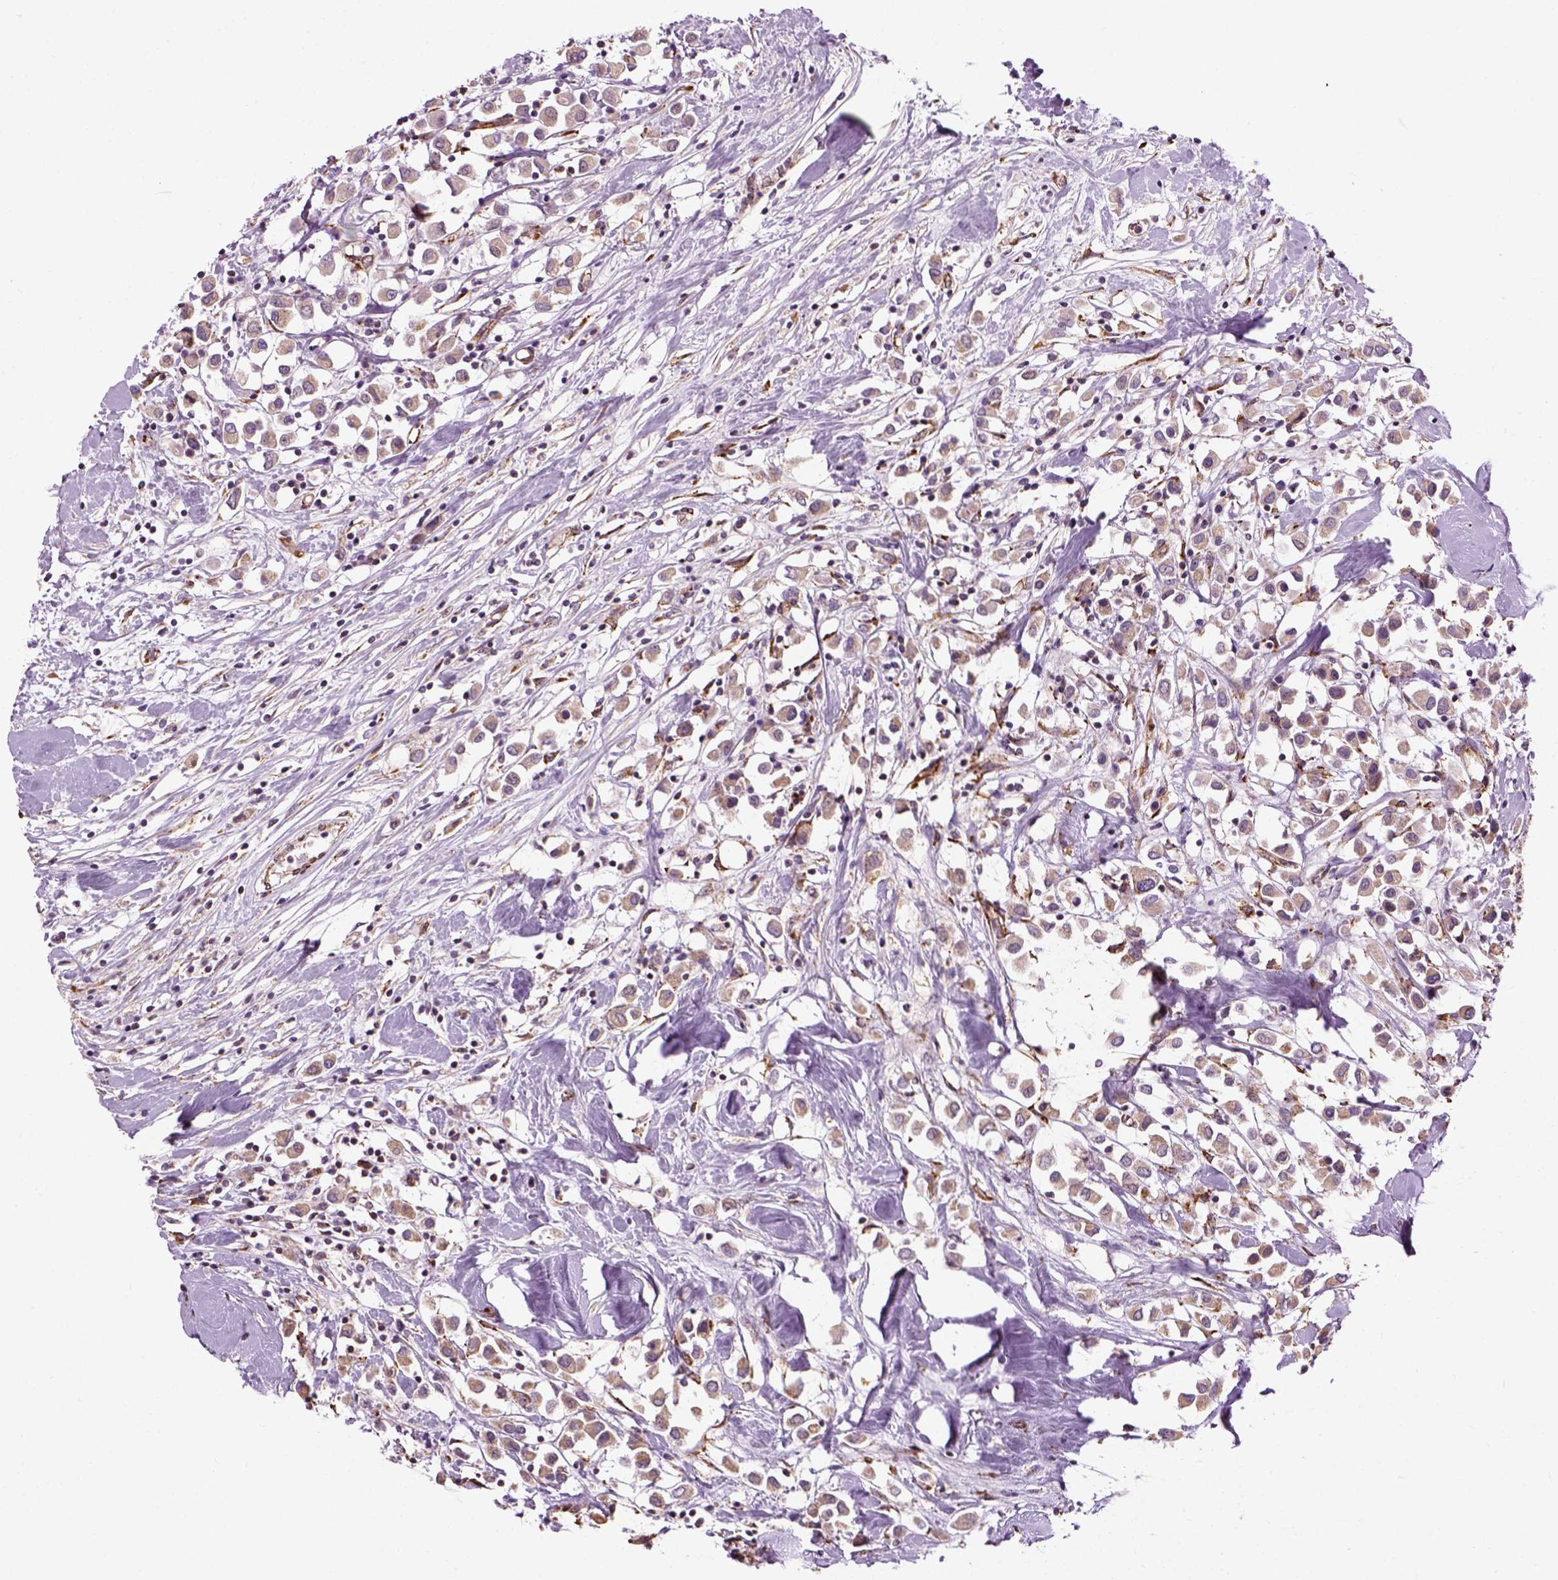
{"staining": {"intensity": "weak", "quantity": ">75%", "location": "cytoplasmic/membranous"}, "tissue": "breast cancer", "cell_type": "Tumor cells", "image_type": "cancer", "snomed": [{"axis": "morphology", "description": "Duct carcinoma"}, {"axis": "topography", "description": "Breast"}], "caption": "DAB immunohistochemical staining of breast infiltrating ductal carcinoma exhibits weak cytoplasmic/membranous protein staining in about >75% of tumor cells.", "gene": "XK", "patient": {"sex": "female", "age": 61}}